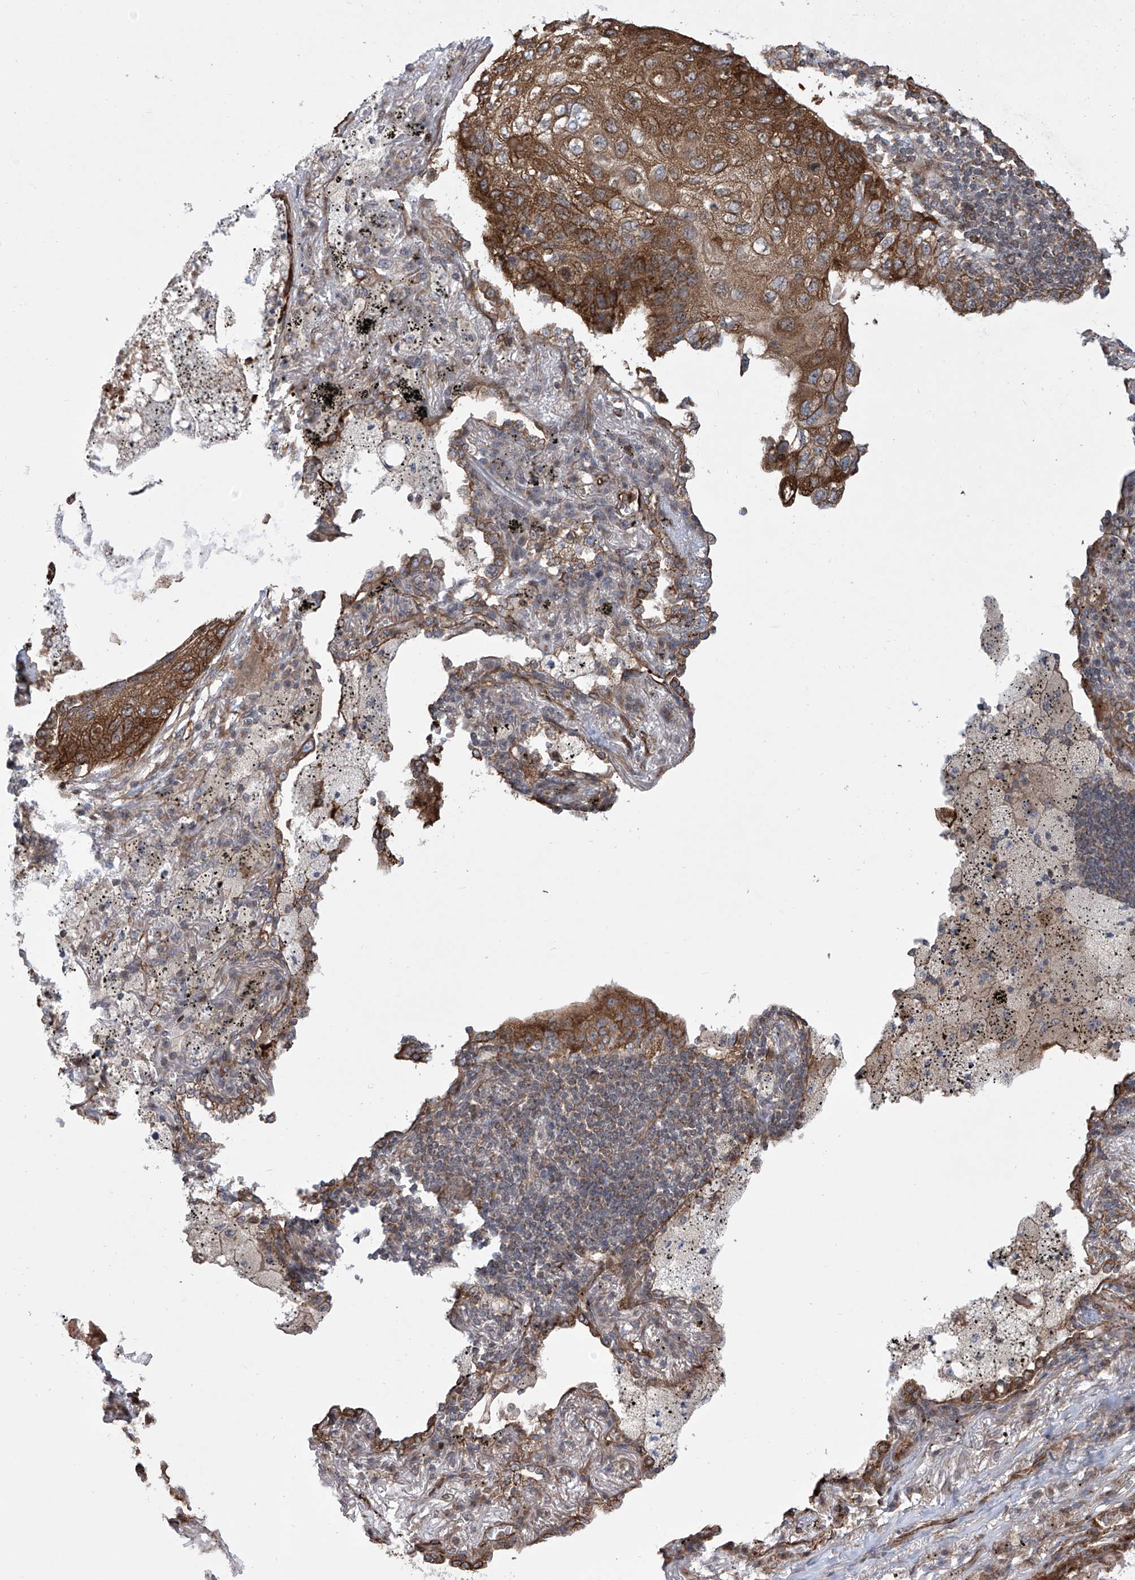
{"staining": {"intensity": "moderate", "quantity": ">75%", "location": "cytoplasmic/membranous"}, "tissue": "lung cancer", "cell_type": "Tumor cells", "image_type": "cancer", "snomed": [{"axis": "morphology", "description": "Squamous cell carcinoma, NOS"}, {"axis": "topography", "description": "Lung"}], "caption": "IHC micrograph of neoplastic tissue: human lung squamous cell carcinoma stained using IHC shows medium levels of moderate protein expression localized specifically in the cytoplasmic/membranous of tumor cells, appearing as a cytoplasmic/membranous brown color.", "gene": "APAF1", "patient": {"sex": "female", "age": 63}}